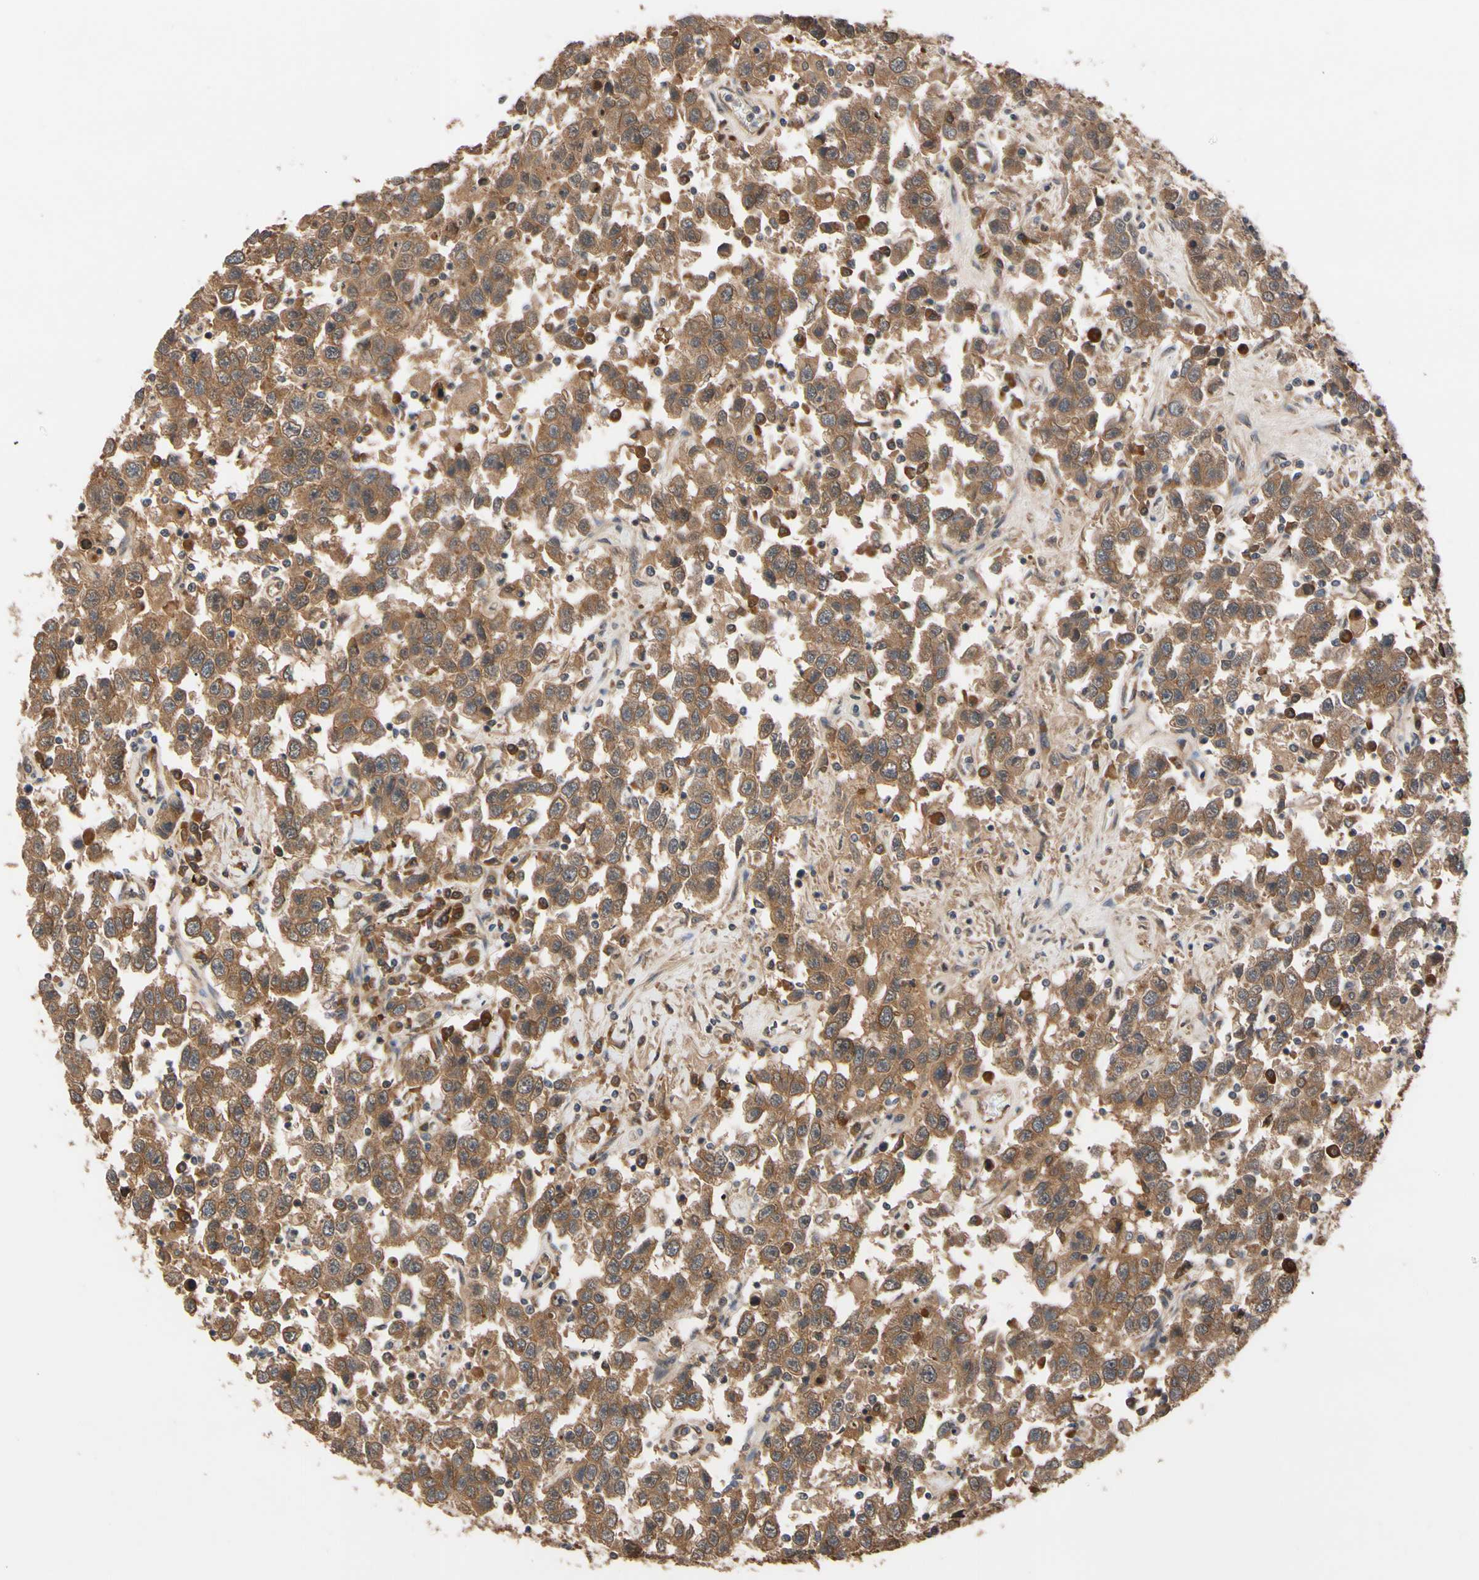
{"staining": {"intensity": "moderate", "quantity": ">75%", "location": "cytoplasmic/membranous"}, "tissue": "testis cancer", "cell_type": "Tumor cells", "image_type": "cancer", "snomed": [{"axis": "morphology", "description": "Seminoma, NOS"}, {"axis": "topography", "description": "Testis"}], "caption": "High-power microscopy captured an immunohistochemistry (IHC) image of testis seminoma, revealing moderate cytoplasmic/membranous positivity in approximately >75% of tumor cells. (Stains: DAB (3,3'-diaminobenzidine) in brown, nuclei in blue, Microscopy: brightfield microscopy at high magnification).", "gene": "CYTIP", "patient": {"sex": "male", "age": 41}}